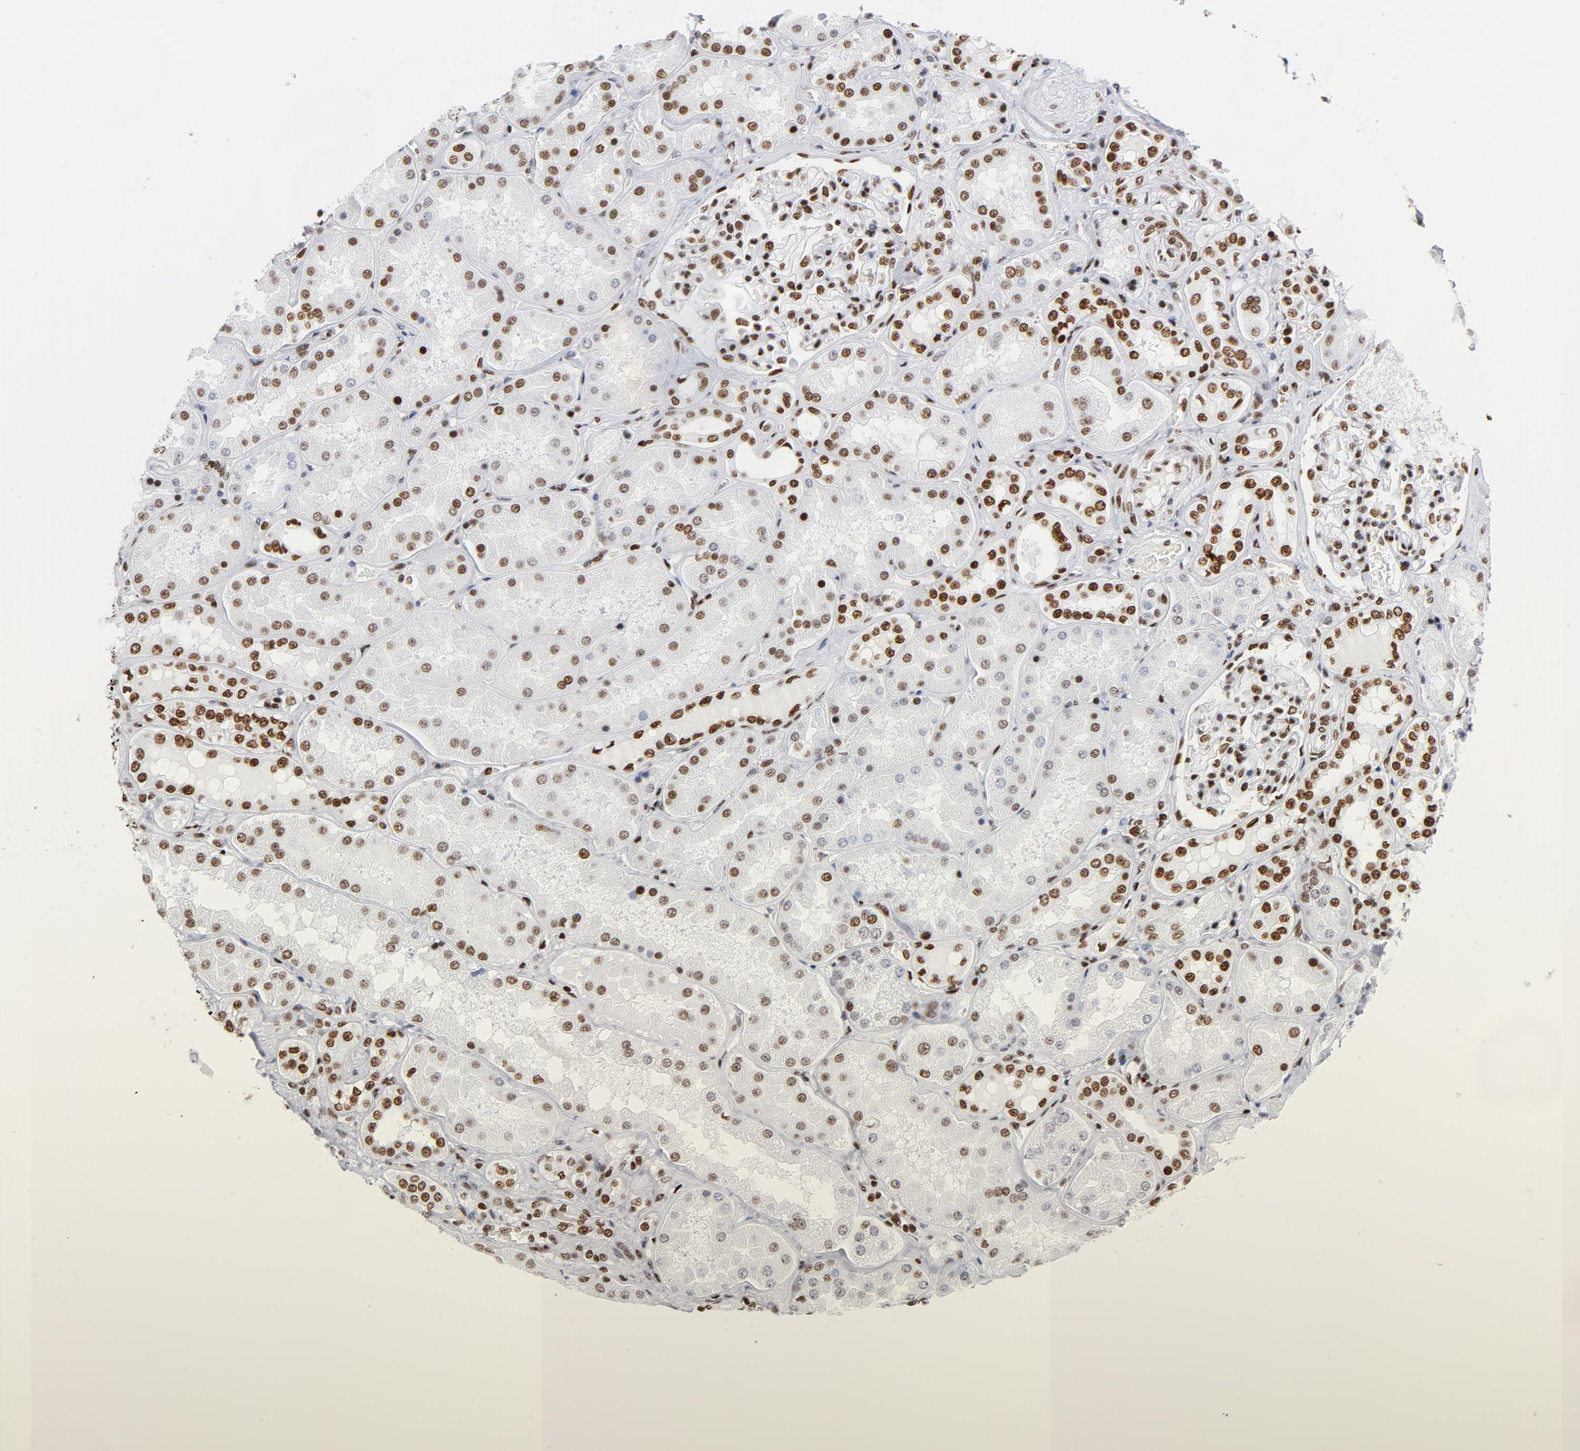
{"staining": {"intensity": "strong", "quantity": ">75%", "location": "nuclear"}, "tissue": "kidney", "cell_type": "Cells in glomeruli", "image_type": "normal", "snomed": [{"axis": "morphology", "description": "Normal tissue, NOS"}, {"axis": "topography", "description": "Kidney"}], "caption": "Protein staining shows strong nuclear expression in approximately >75% of cells in glomeruli in normal kidney.", "gene": "XRCC5", "patient": {"sex": "female", "age": 56}}